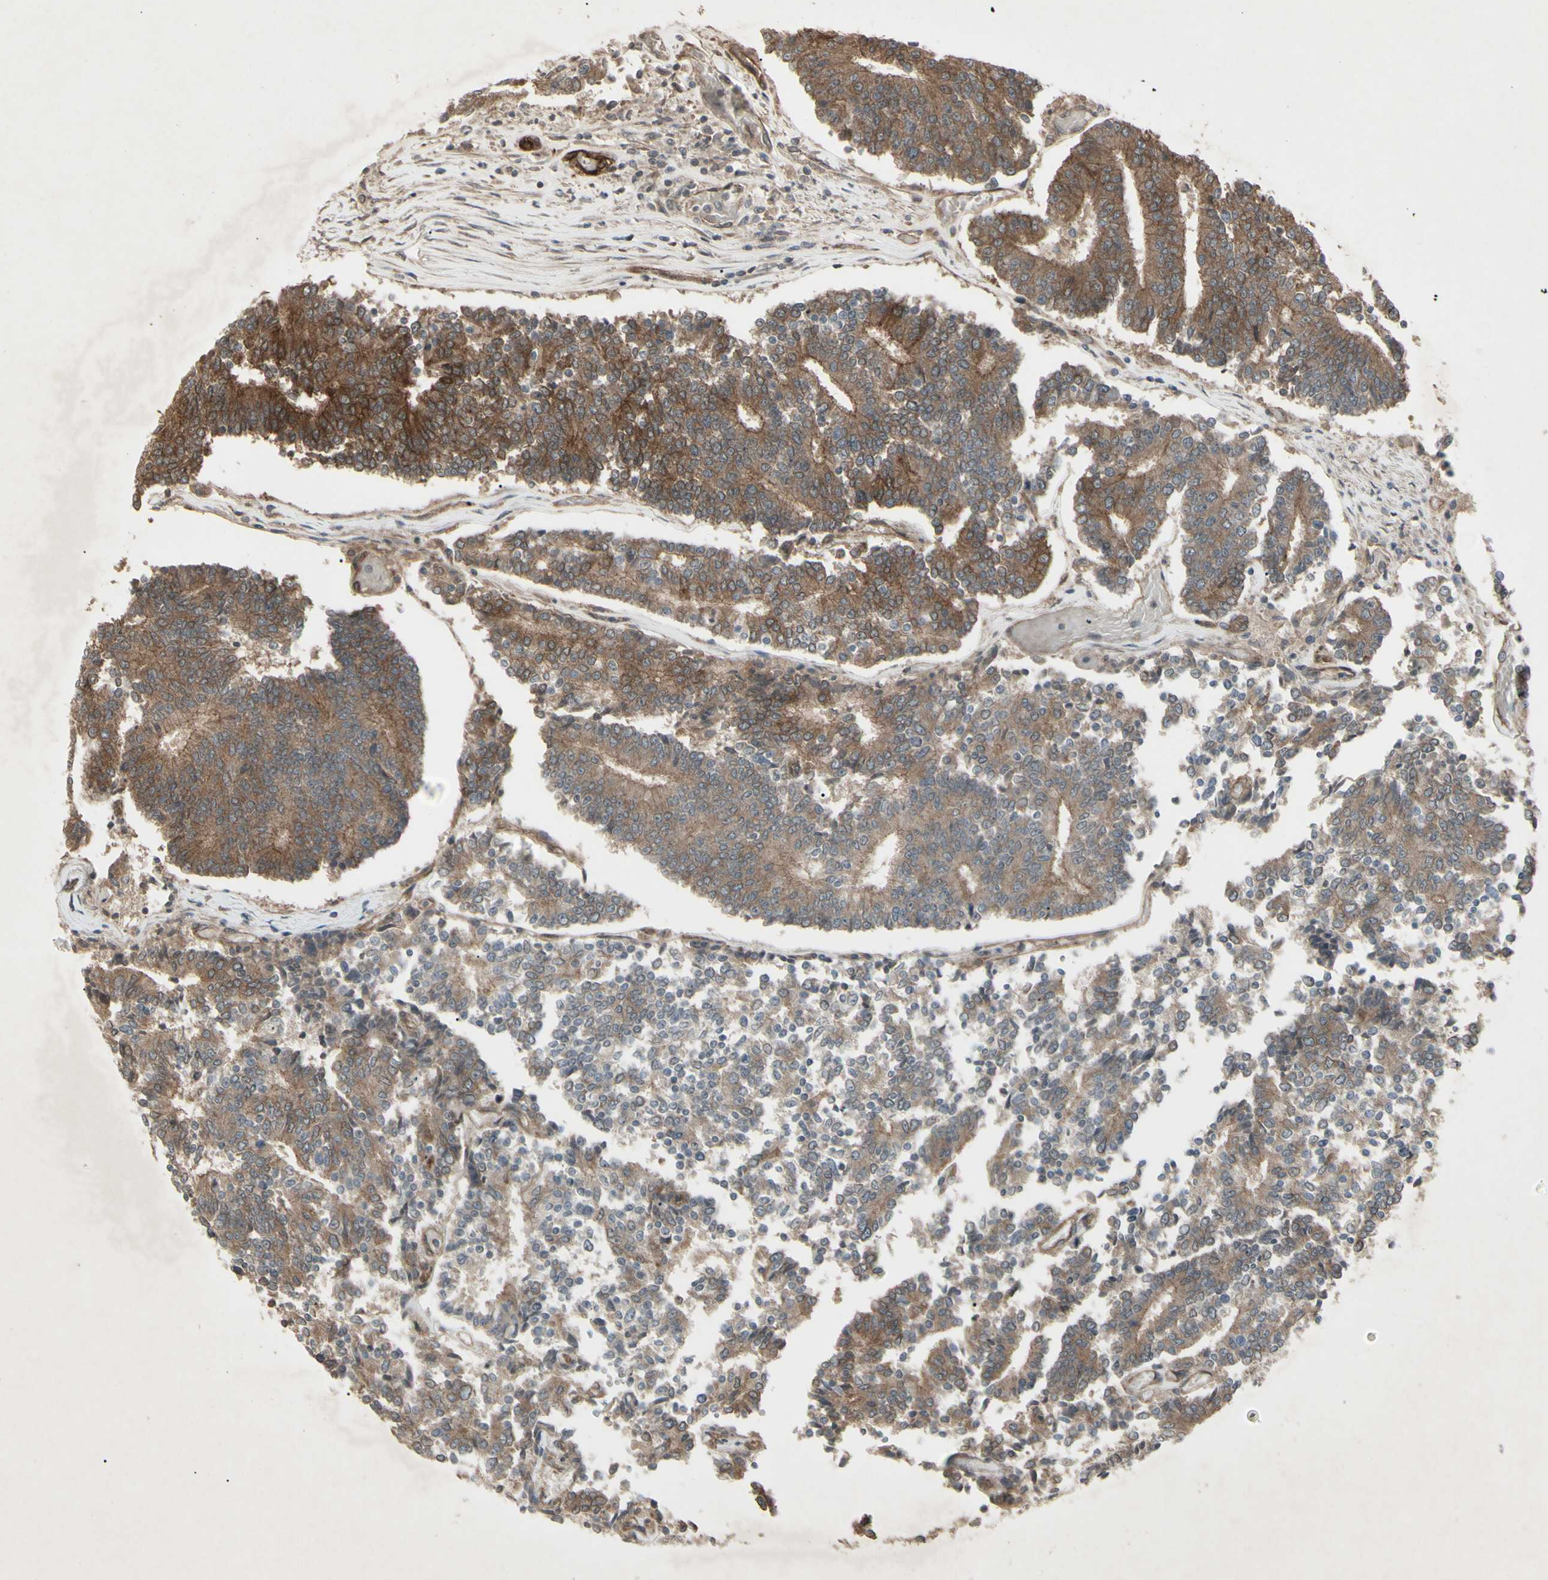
{"staining": {"intensity": "moderate", "quantity": "<25%", "location": "cytoplasmic/membranous"}, "tissue": "prostate cancer", "cell_type": "Tumor cells", "image_type": "cancer", "snomed": [{"axis": "morphology", "description": "Normal tissue, NOS"}, {"axis": "morphology", "description": "Adenocarcinoma, High grade"}, {"axis": "topography", "description": "Prostate"}, {"axis": "topography", "description": "Seminal veicle"}], "caption": "Tumor cells reveal moderate cytoplasmic/membranous staining in approximately <25% of cells in adenocarcinoma (high-grade) (prostate).", "gene": "JAG1", "patient": {"sex": "male", "age": 55}}